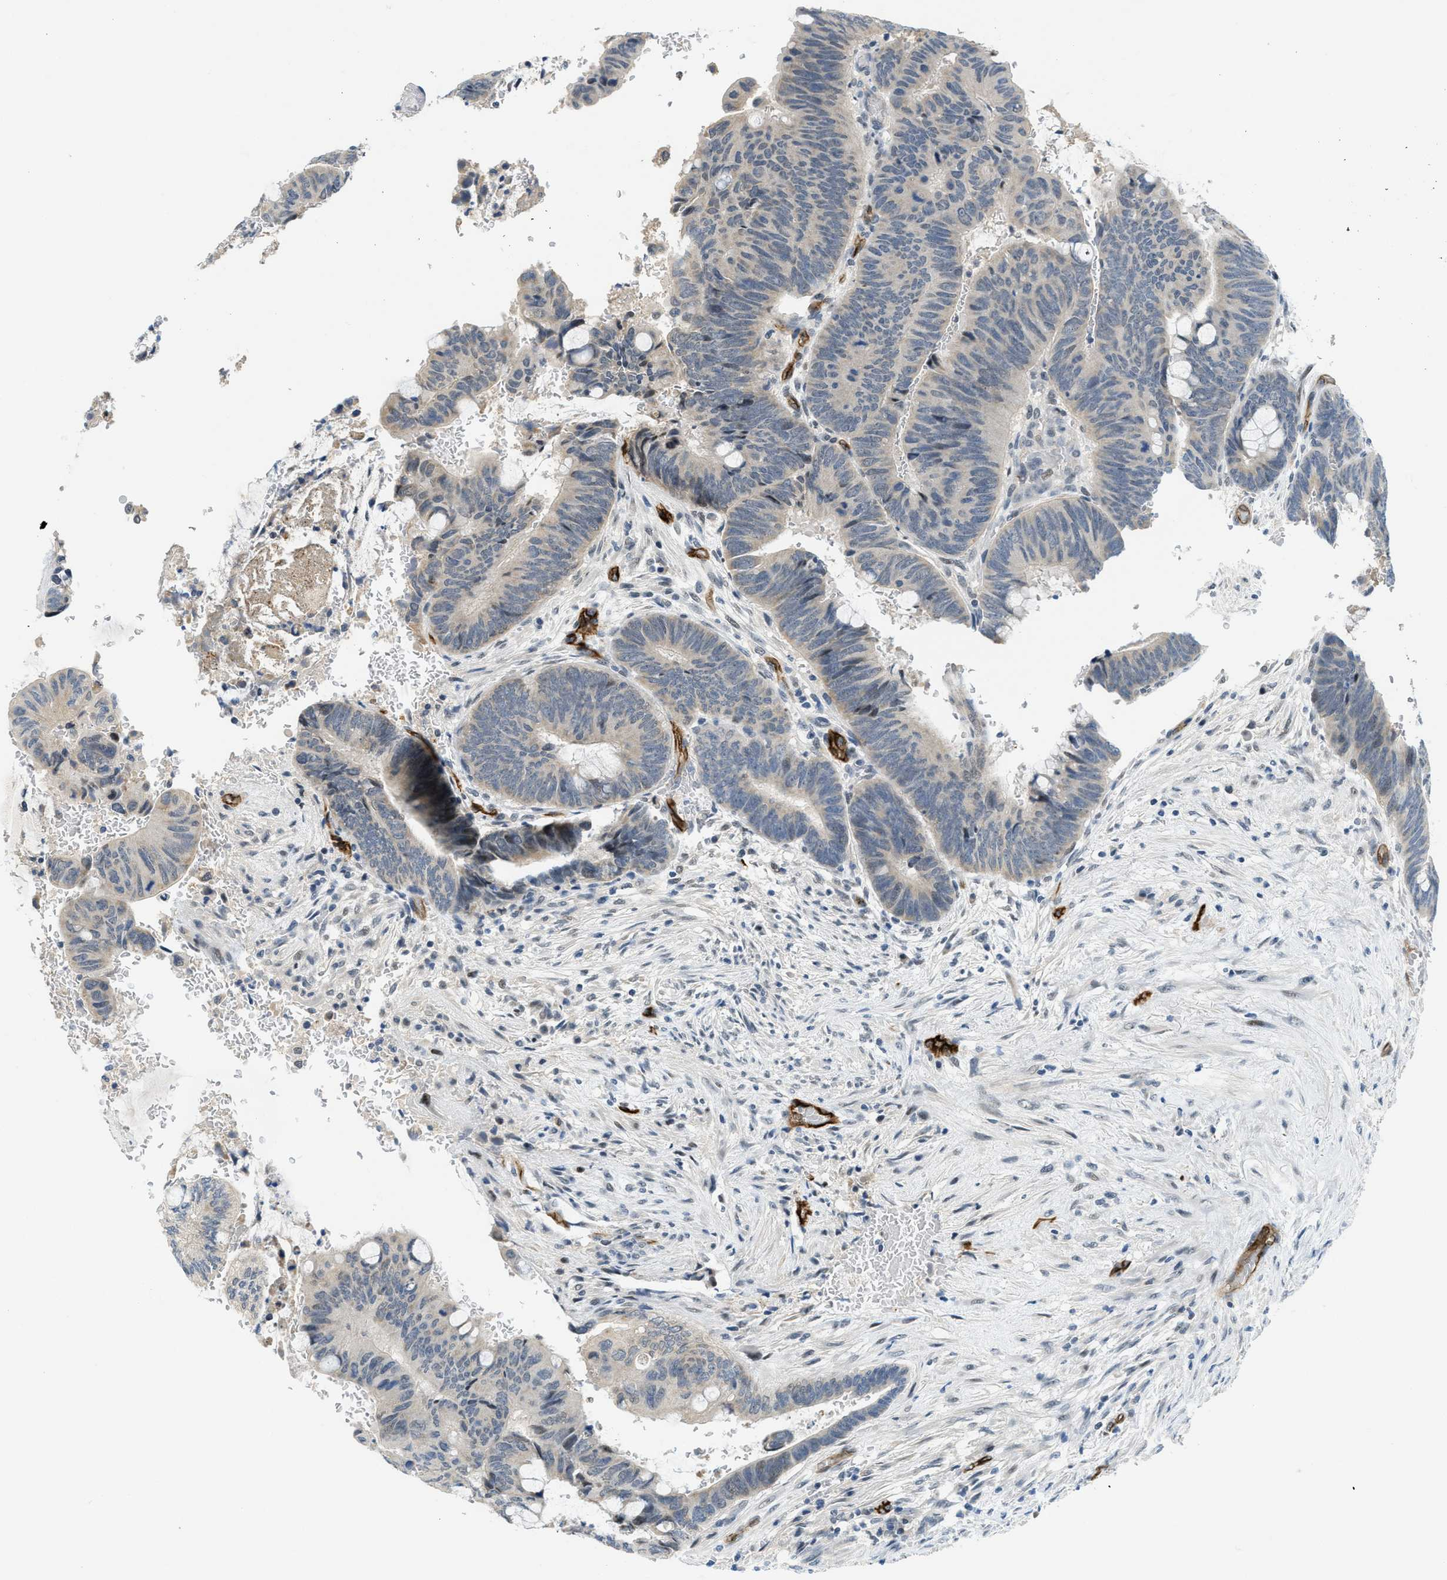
{"staining": {"intensity": "negative", "quantity": "none", "location": "none"}, "tissue": "colorectal cancer", "cell_type": "Tumor cells", "image_type": "cancer", "snomed": [{"axis": "morphology", "description": "Normal tissue, NOS"}, {"axis": "morphology", "description": "Adenocarcinoma, NOS"}, {"axis": "topography", "description": "Rectum"}], "caption": "This is an immunohistochemistry (IHC) histopathology image of human colorectal cancer (adenocarcinoma). There is no positivity in tumor cells.", "gene": "SLCO2A1", "patient": {"sex": "male", "age": 92}}